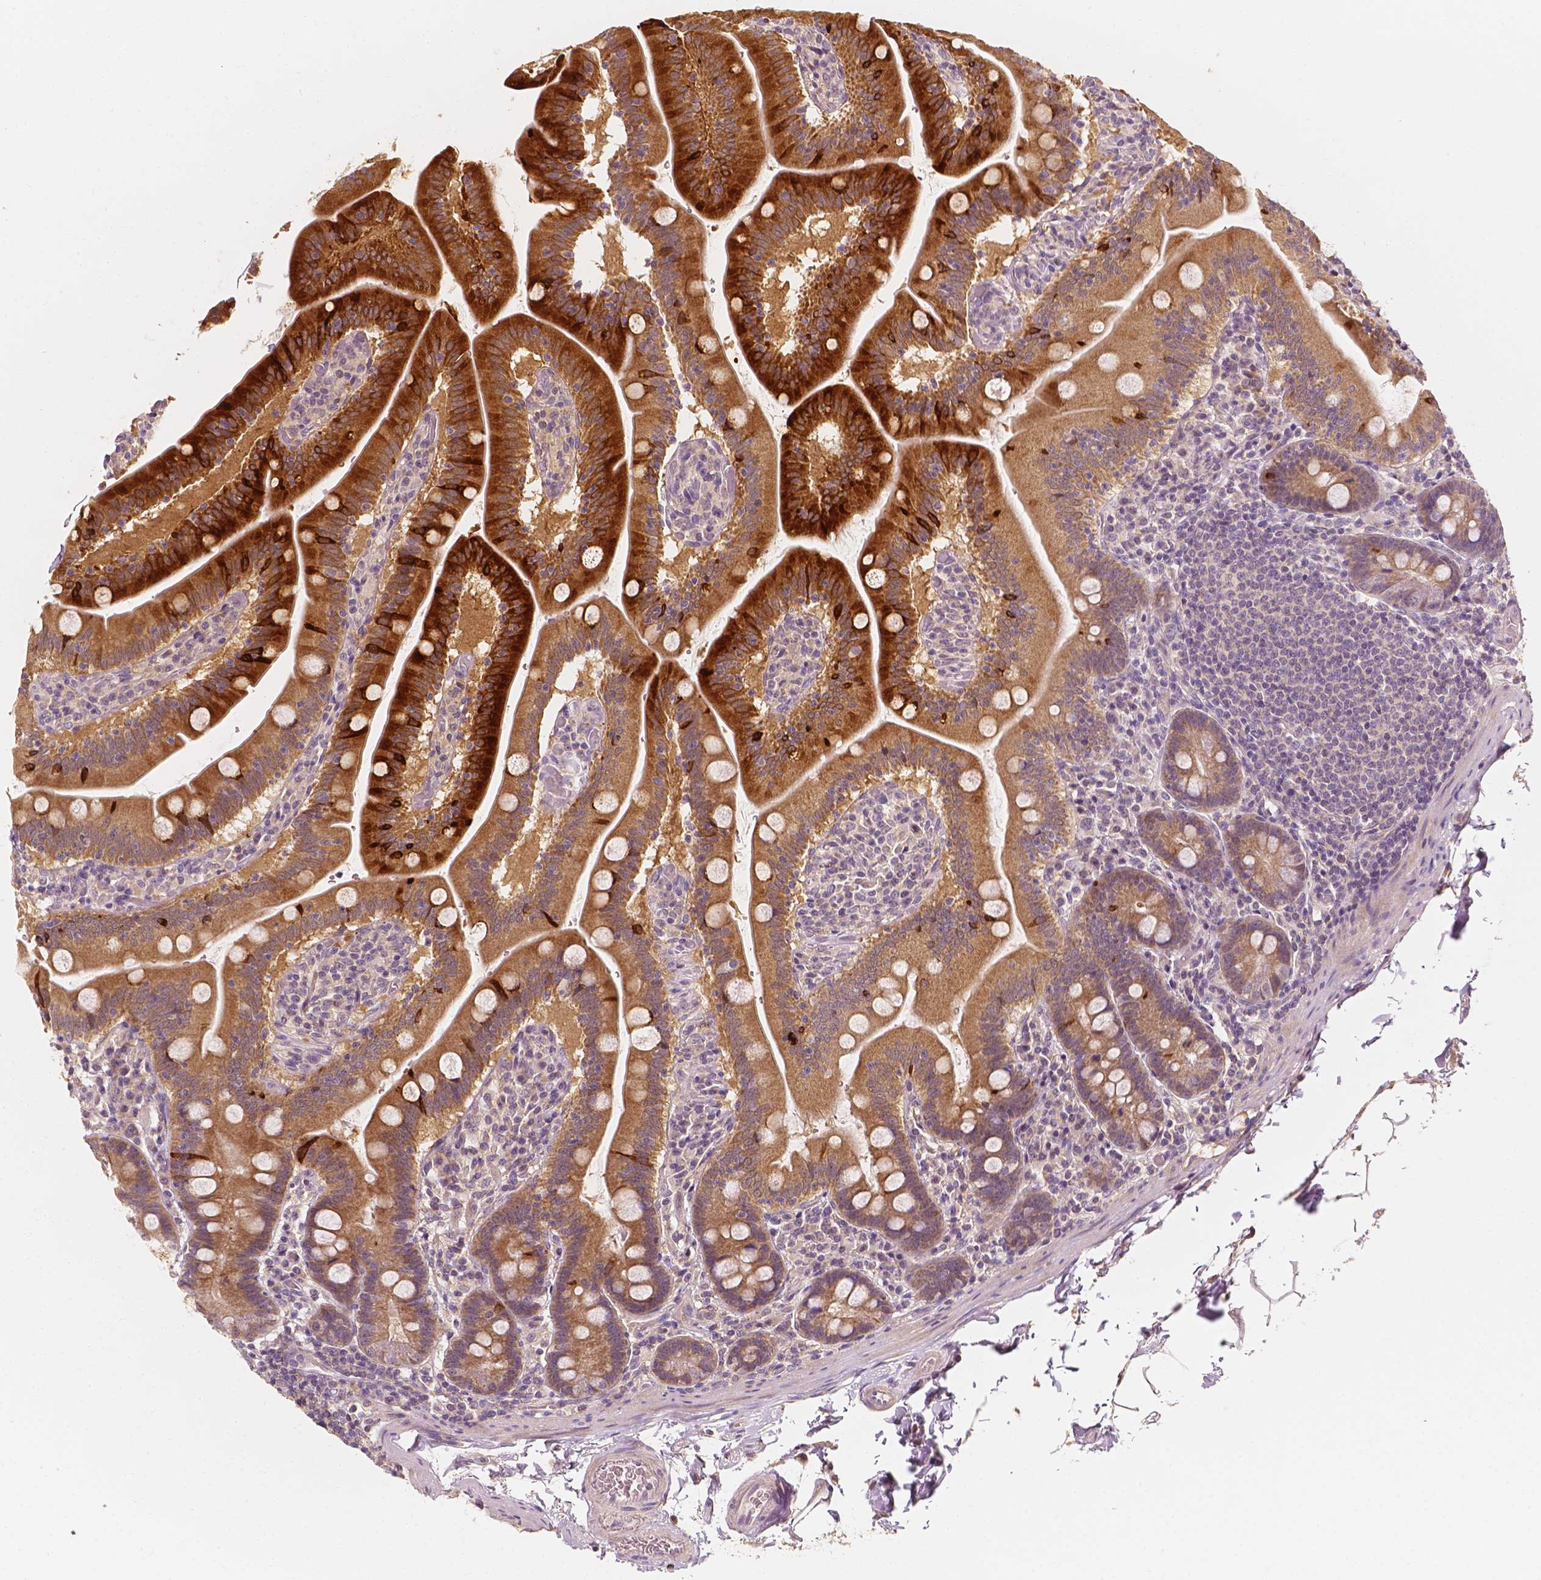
{"staining": {"intensity": "strong", "quantity": "25%-75%", "location": "cytoplasmic/membranous"}, "tissue": "small intestine", "cell_type": "Glandular cells", "image_type": "normal", "snomed": [{"axis": "morphology", "description": "Normal tissue, NOS"}, {"axis": "topography", "description": "Small intestine"}], "caption": "IHC of benign small intestine displays high levels of strong cytoplasmic/membranous positivity in about 25%-75% of glandular cells.", "gene": "SHPK", "patient": {"sex": "male", "age": 37}}